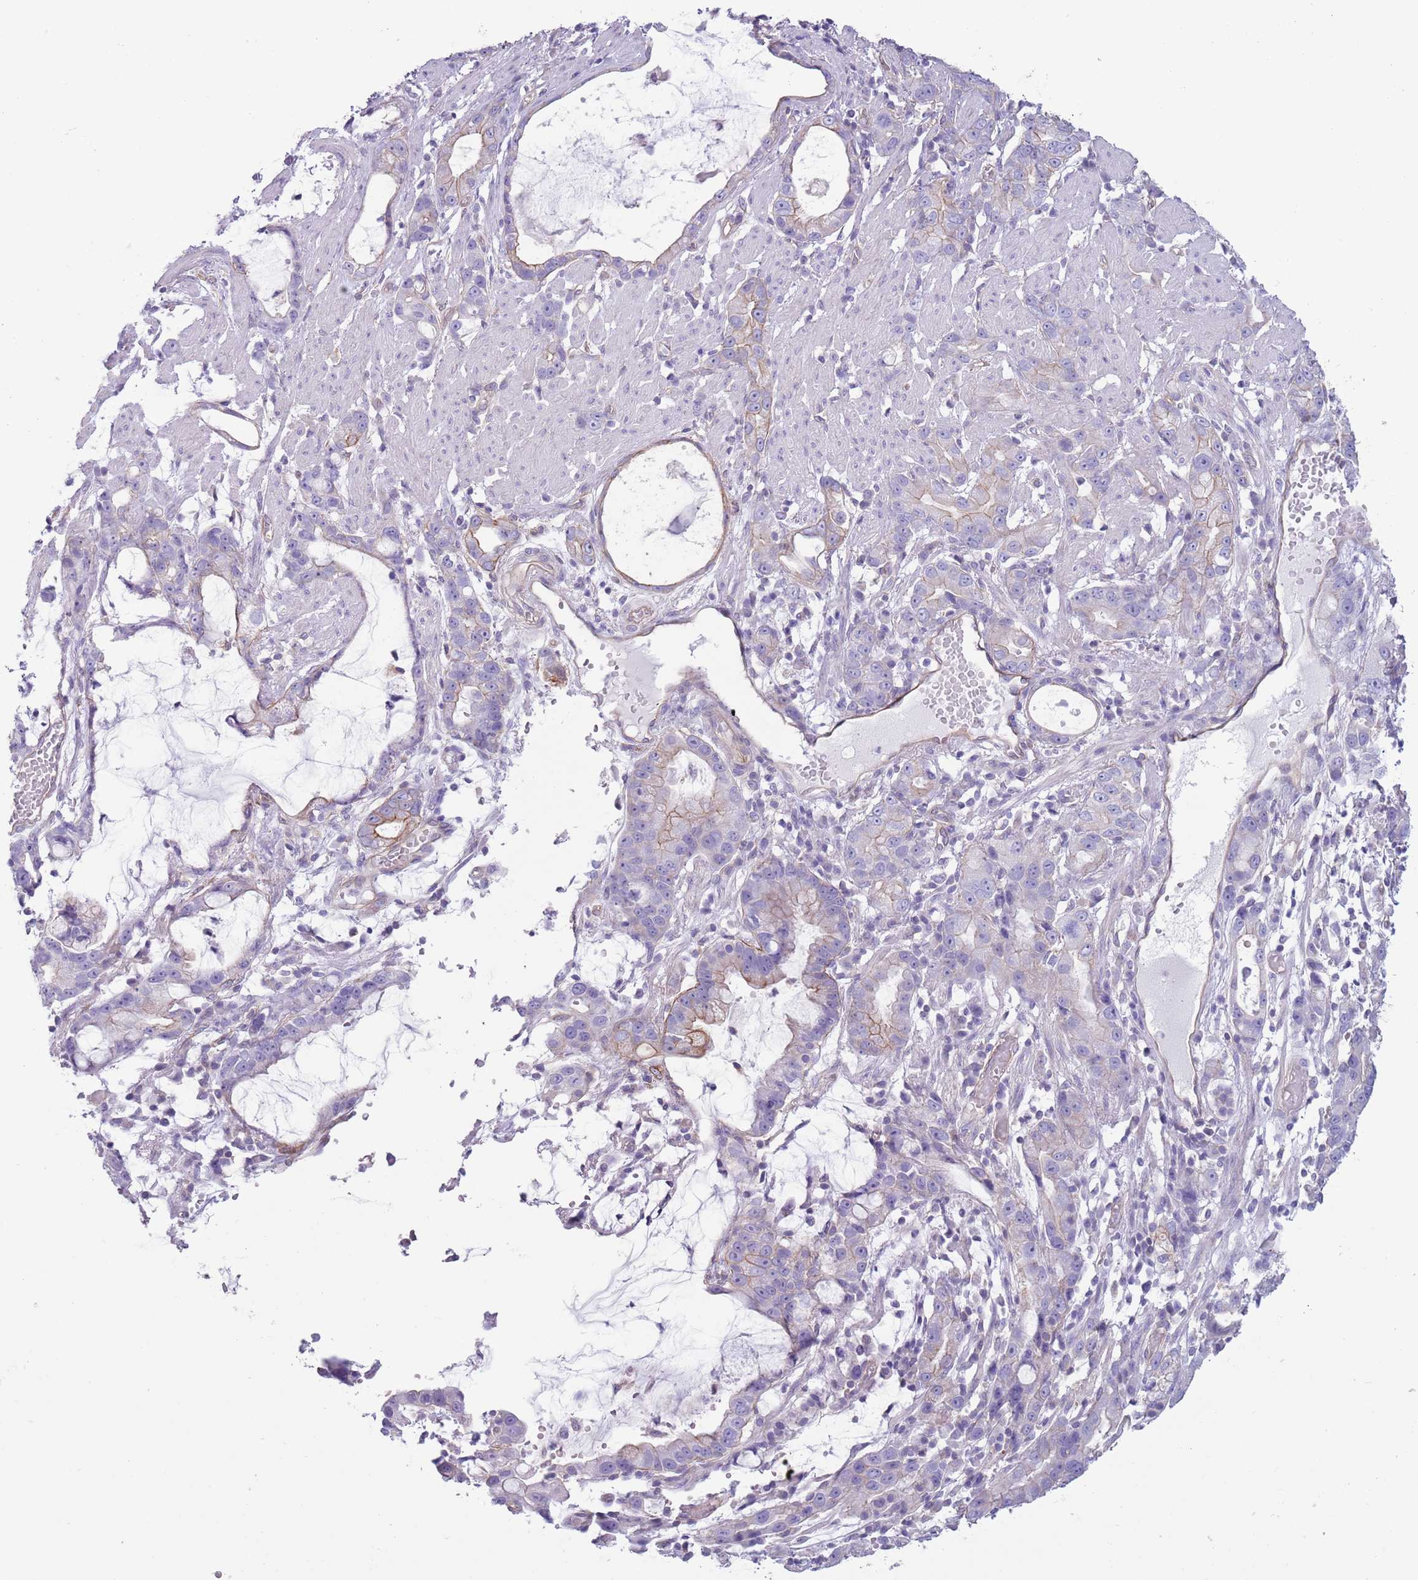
{"staining": {"intensity": "moderate", "quantity": "<25%", "location": "cytoplasmic/membranous"}, "tissue": "stomach cancer", "cell_type": "Tumor cells", "image_type": "cancer", "snomed": [{"axis": "morphology", "description": "Adenocarcinoma, NOS"}, {"axis": "topography", "description": "Stomach"}], "caption": "This is an image of IHC staining of stomach cancer (adenocarcinoma), which shows moderate expression in the cytoplasmic/membranous of tumor cells.", "gene": "RBP3", "patient": {"sex": "male", "age": 55}}